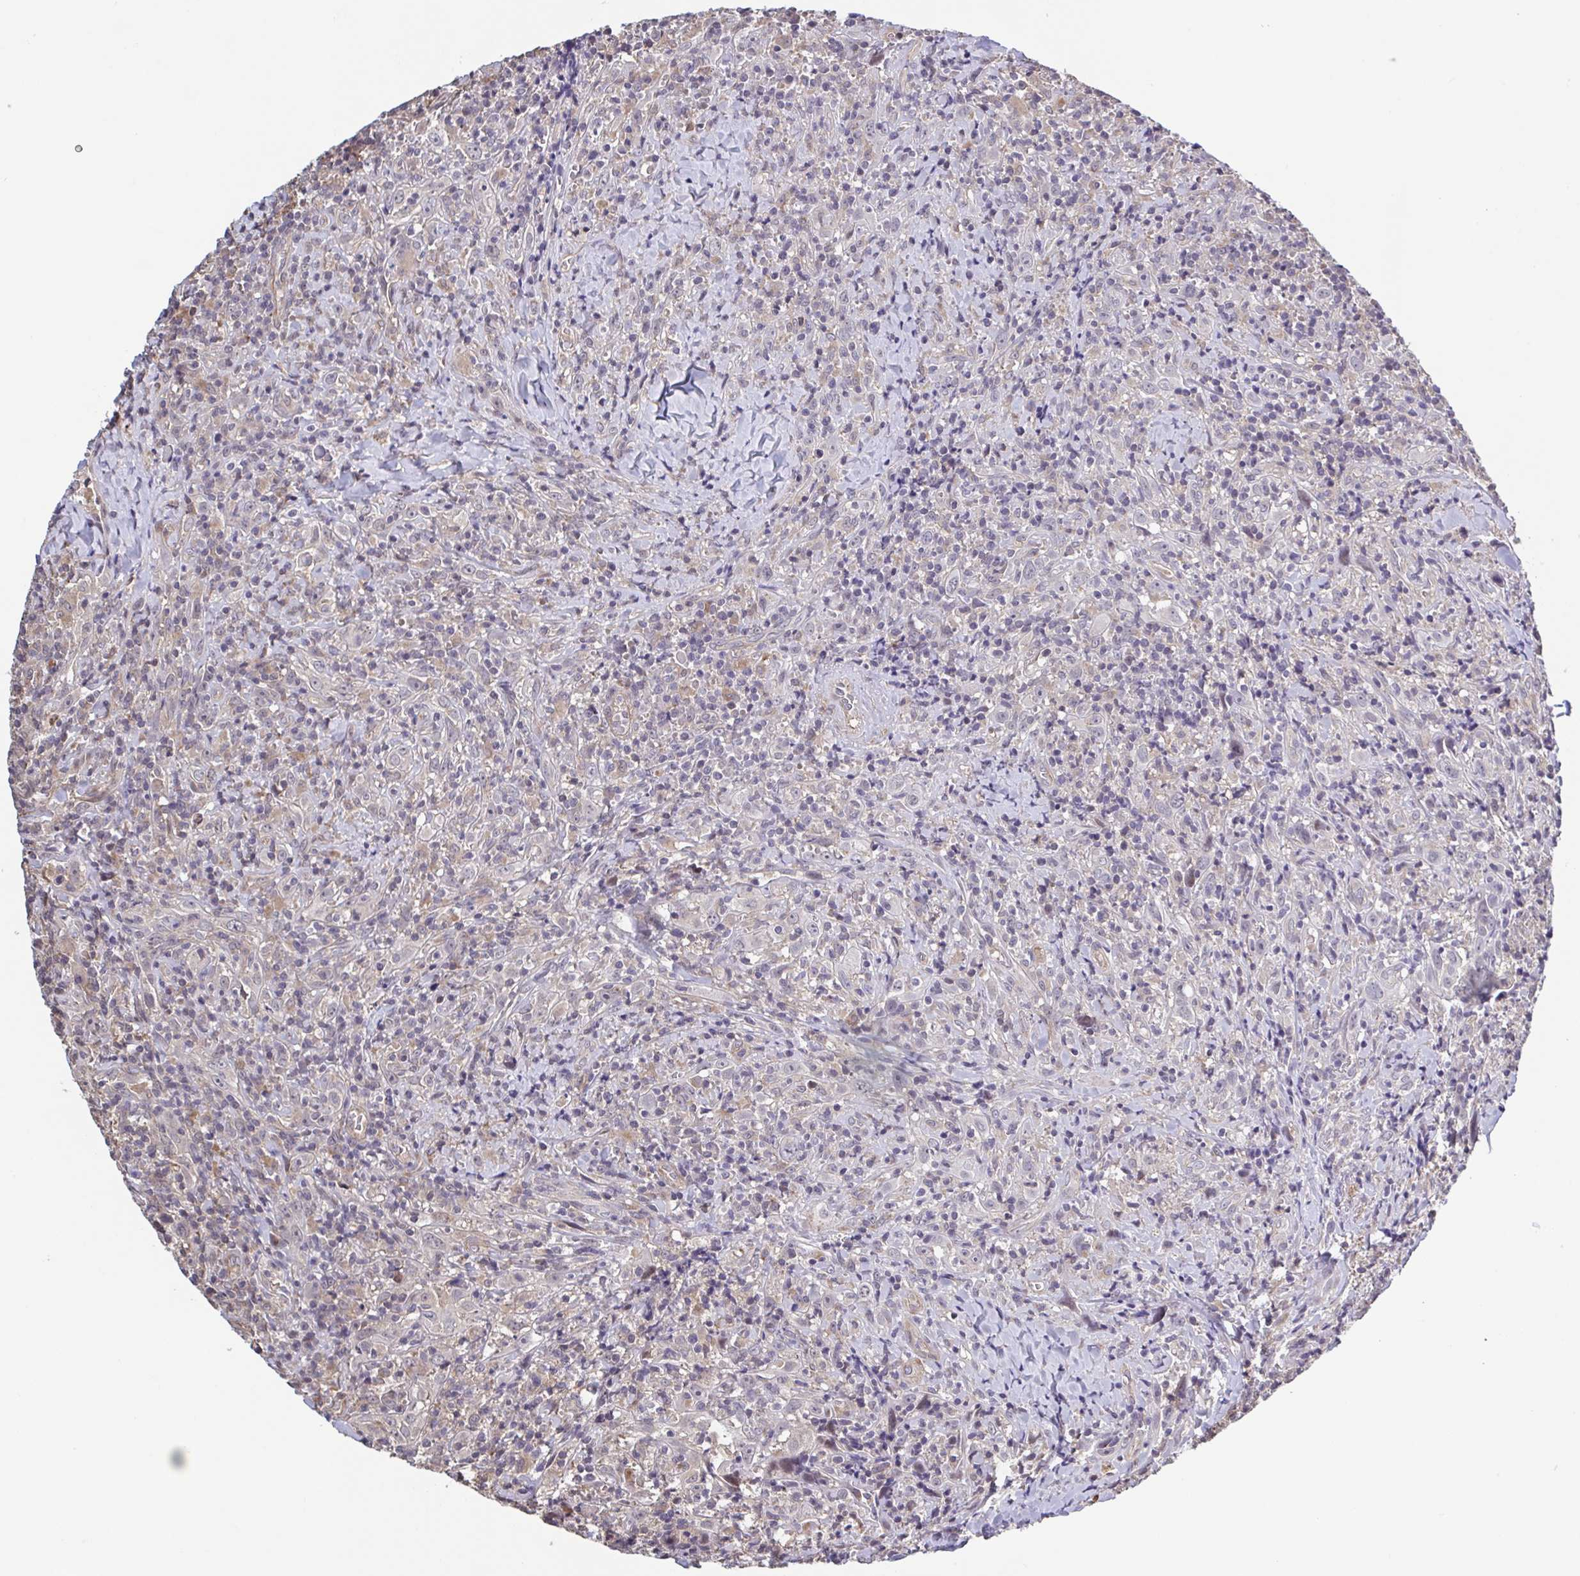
{"staining": {"intensity": "negative", "quantity": "none", "location": "none"}, "tissue": "head and neck cancer", "cell_type": "Tumor cells", "image_type": "cancer", "snomed": [{"axis": "morphology", "description": "Squamous cell carcinoma, NOS"}, {"axis": "topography", "description": "Head-Neck"}], "caption": "Protein analysis of head and neck squamous cell carcinoma reveals no significant staining in tumor cells. (Brightfield microscopy of DAB (3,3'-diaminobenzidine) IHC at high magnification).", "gene": "ZNF200", "patient": {"sex": "female", "age": 95}}